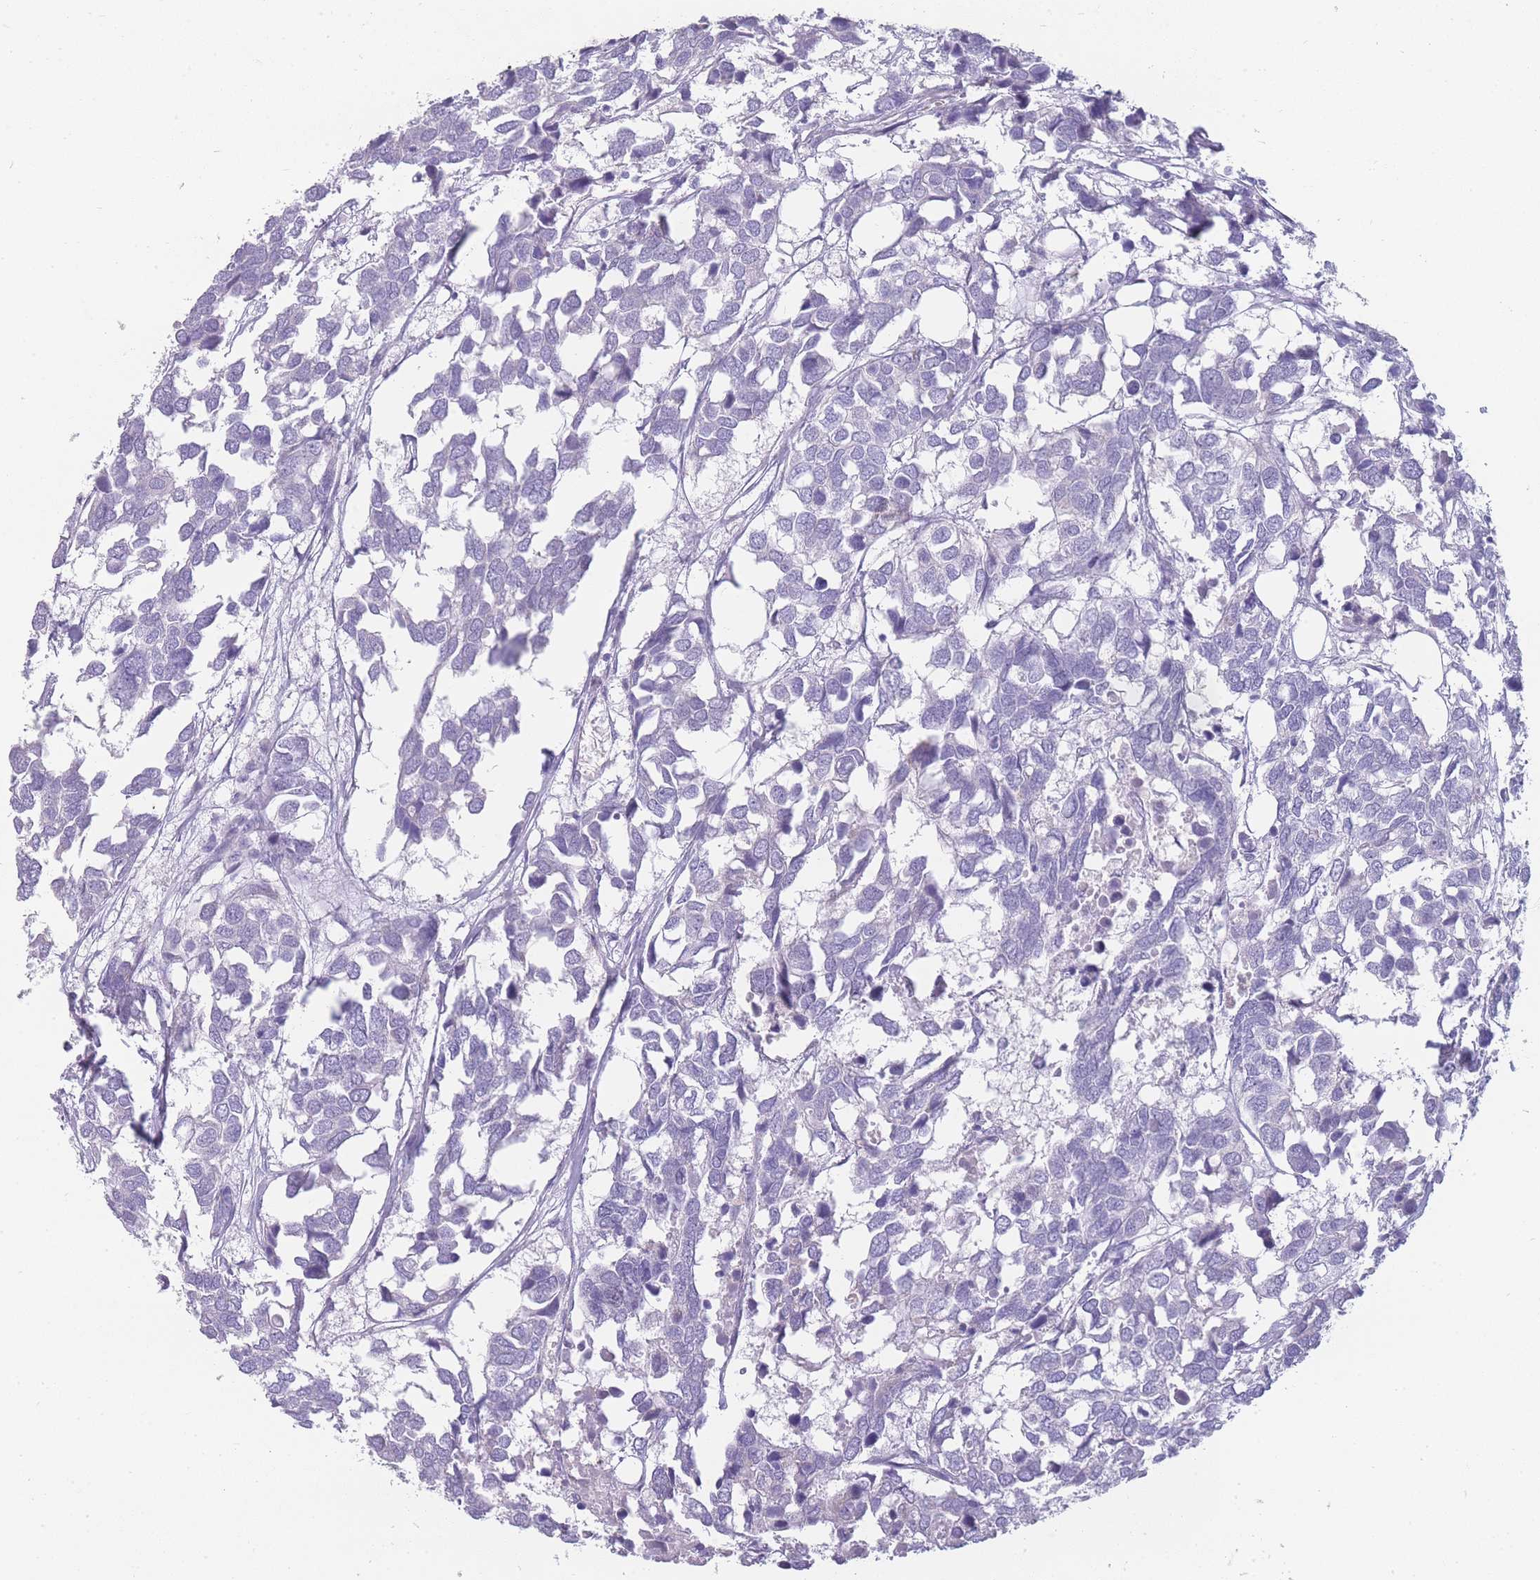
{"staining": {"intensity": "negative", "quantity": "none", "location": "none"}, "tissue": "breast cancer", "cell_type": "Tumor cells", "image_type": "cancer", "snomed": [{"axis": "morphology", "description": "Duct carcinoma"}, {"axis": "topography", "description": "Breast"}], "caption": "Tumor cells are negative for brown protein staining in breast cancer.", "gene": "UPK1A", "patient": {"sex": "female", "age": 83}}